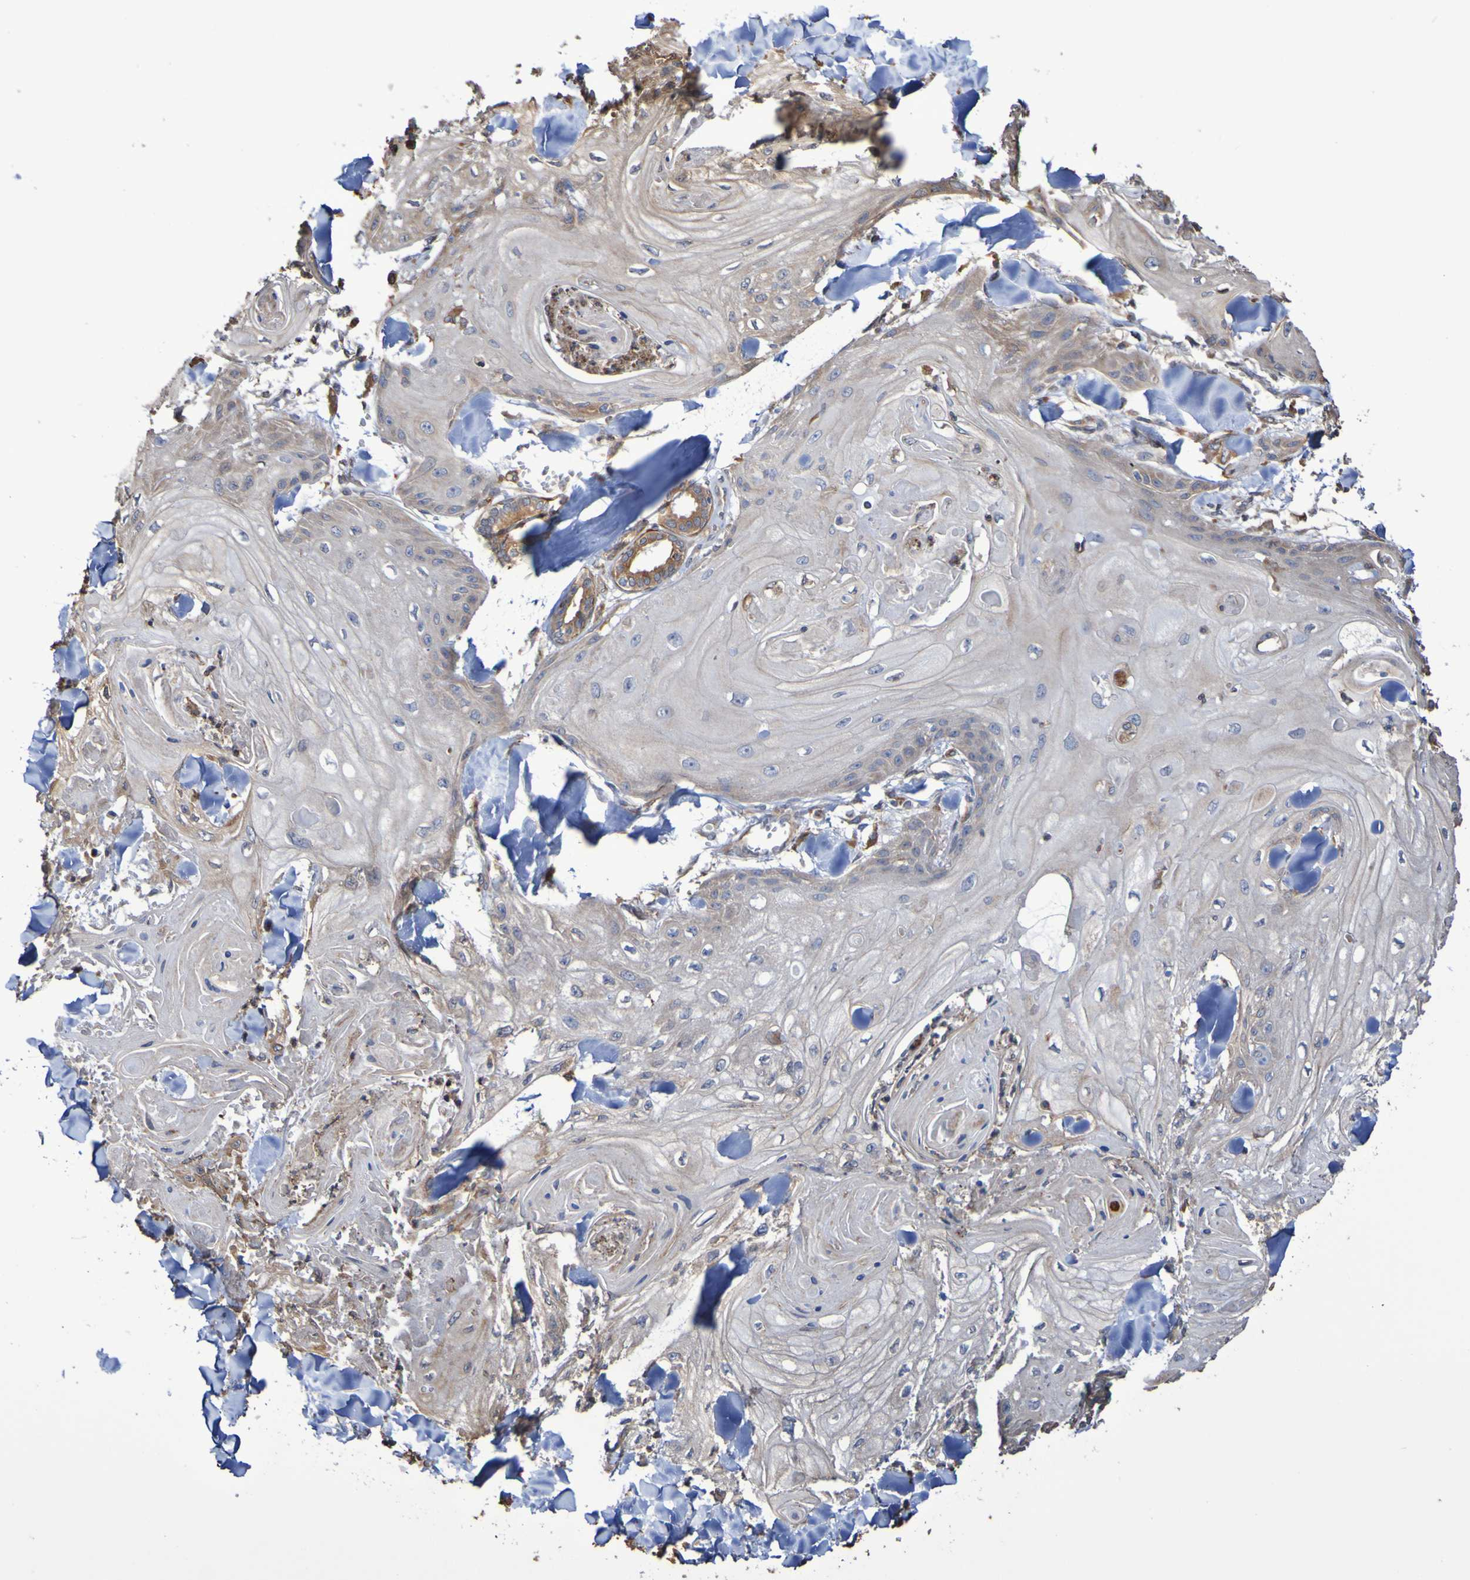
{"staining": {"intensity": "negative", "quantity": "none", "location": "none"}, "tissue": "skin cancer", "cell_type": "Tumor cells", "image_type": "cancer", "snomed": [{"axis": "morphology", "description": "Squamous cell carcinoma, NOS"}, {"axis": "topography", "description": "Skin"}], "caption": "Histopathology image shows no protein positivity in tumor cells of skin squamous cell carcinoma tissue.", "gene": "RAB11A", "patient": {"sex": "male", "age": 74}}